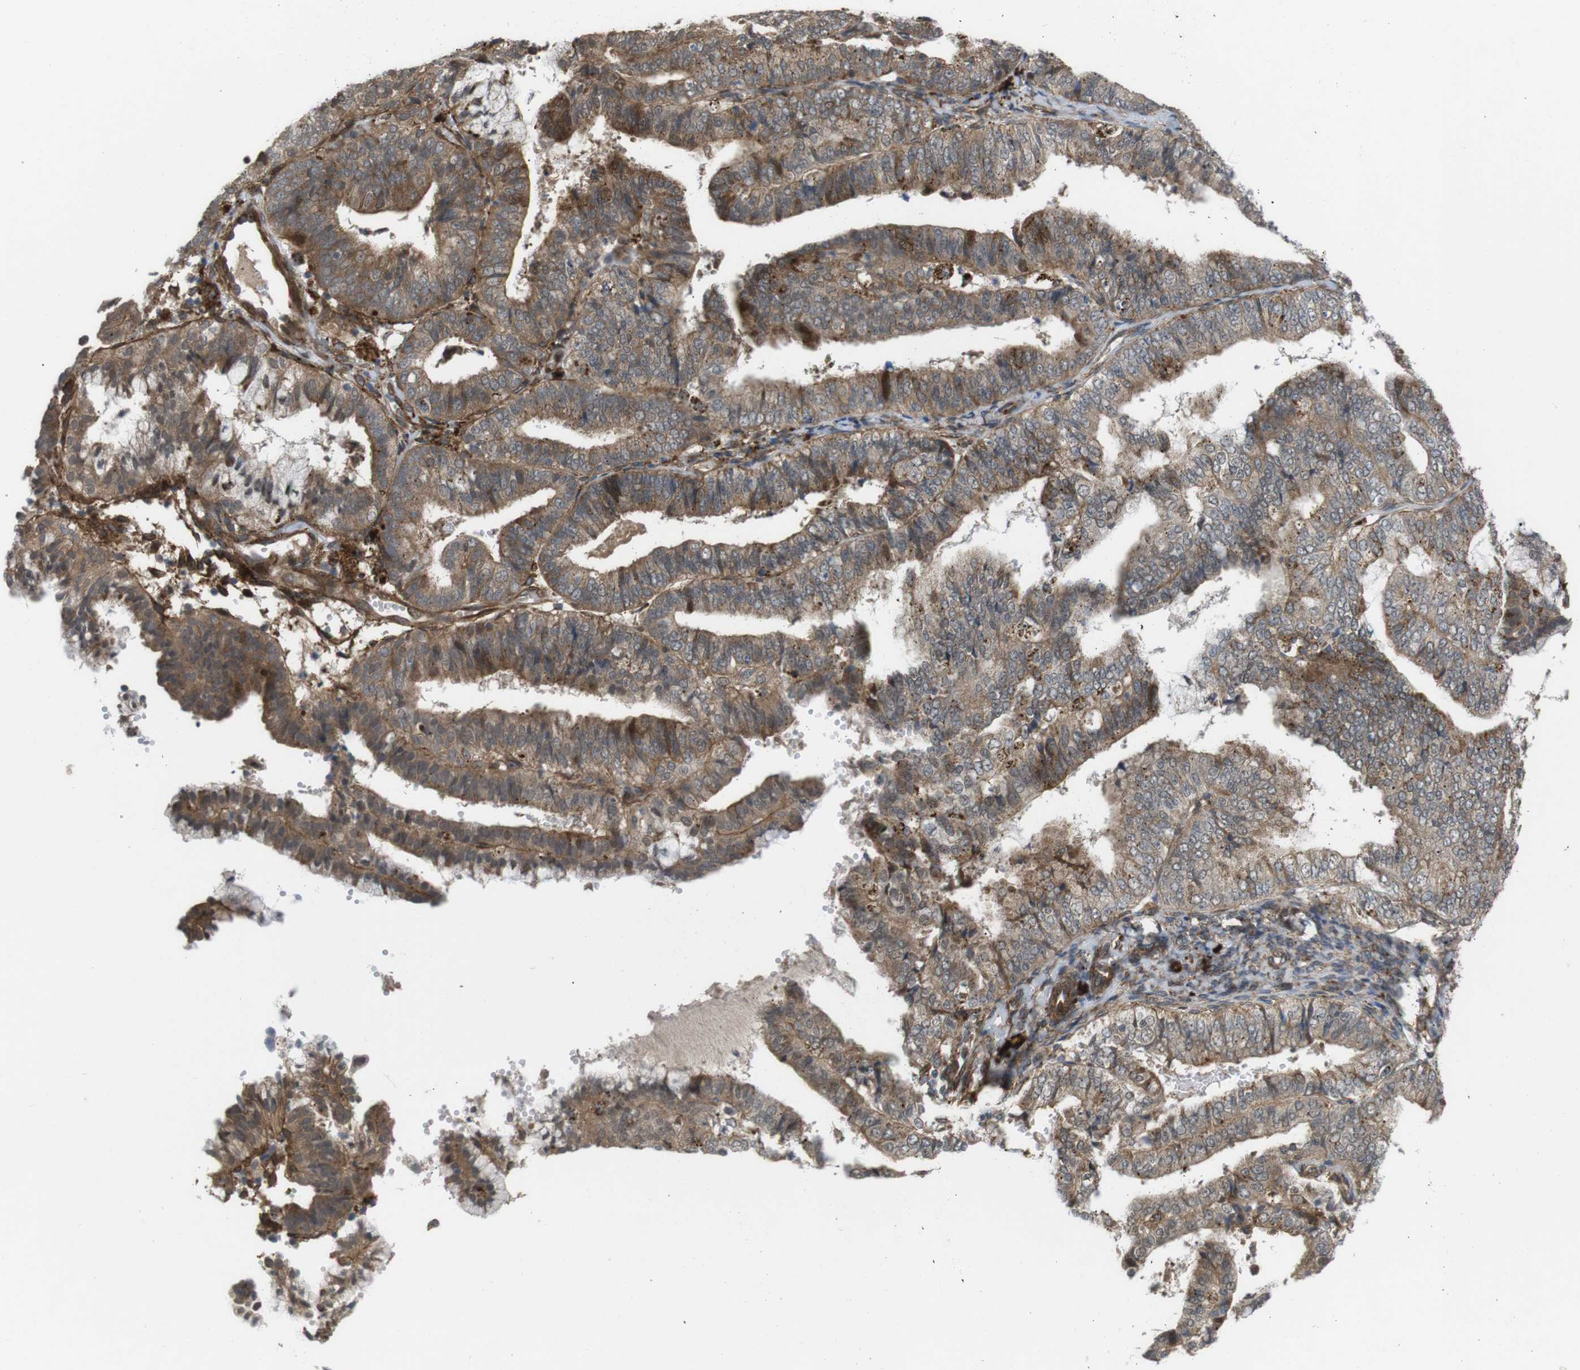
{"staining": {"intensity": "weak", "quantity": ">75%", "location": "cytoplasmic/membranous"}, "tissue": "endometrial cancer", "cell_type": "Tumor cells", "image_type": "cancer", "snomed": [{"axis": "morphology", "description": "Adenocarcinoma, NOS"}, {"axis": "topography", "description": "Endometrium"}], "caption": "High-magnification brightfield microscopy of endometrial cancer (adenocarcinoma) stained with DAB (3,3'-diaminobenzidine) (brown) and counterstained with hematoxylin (blue). tumor cells exhibit weak cytoplasmic/membranous staining is identified in about>75% of cells. The protein is shown in brown color, while the nuclei are stained blue.", "gene": "KANK2", "patient": {"sex": "female", "age": 63}}